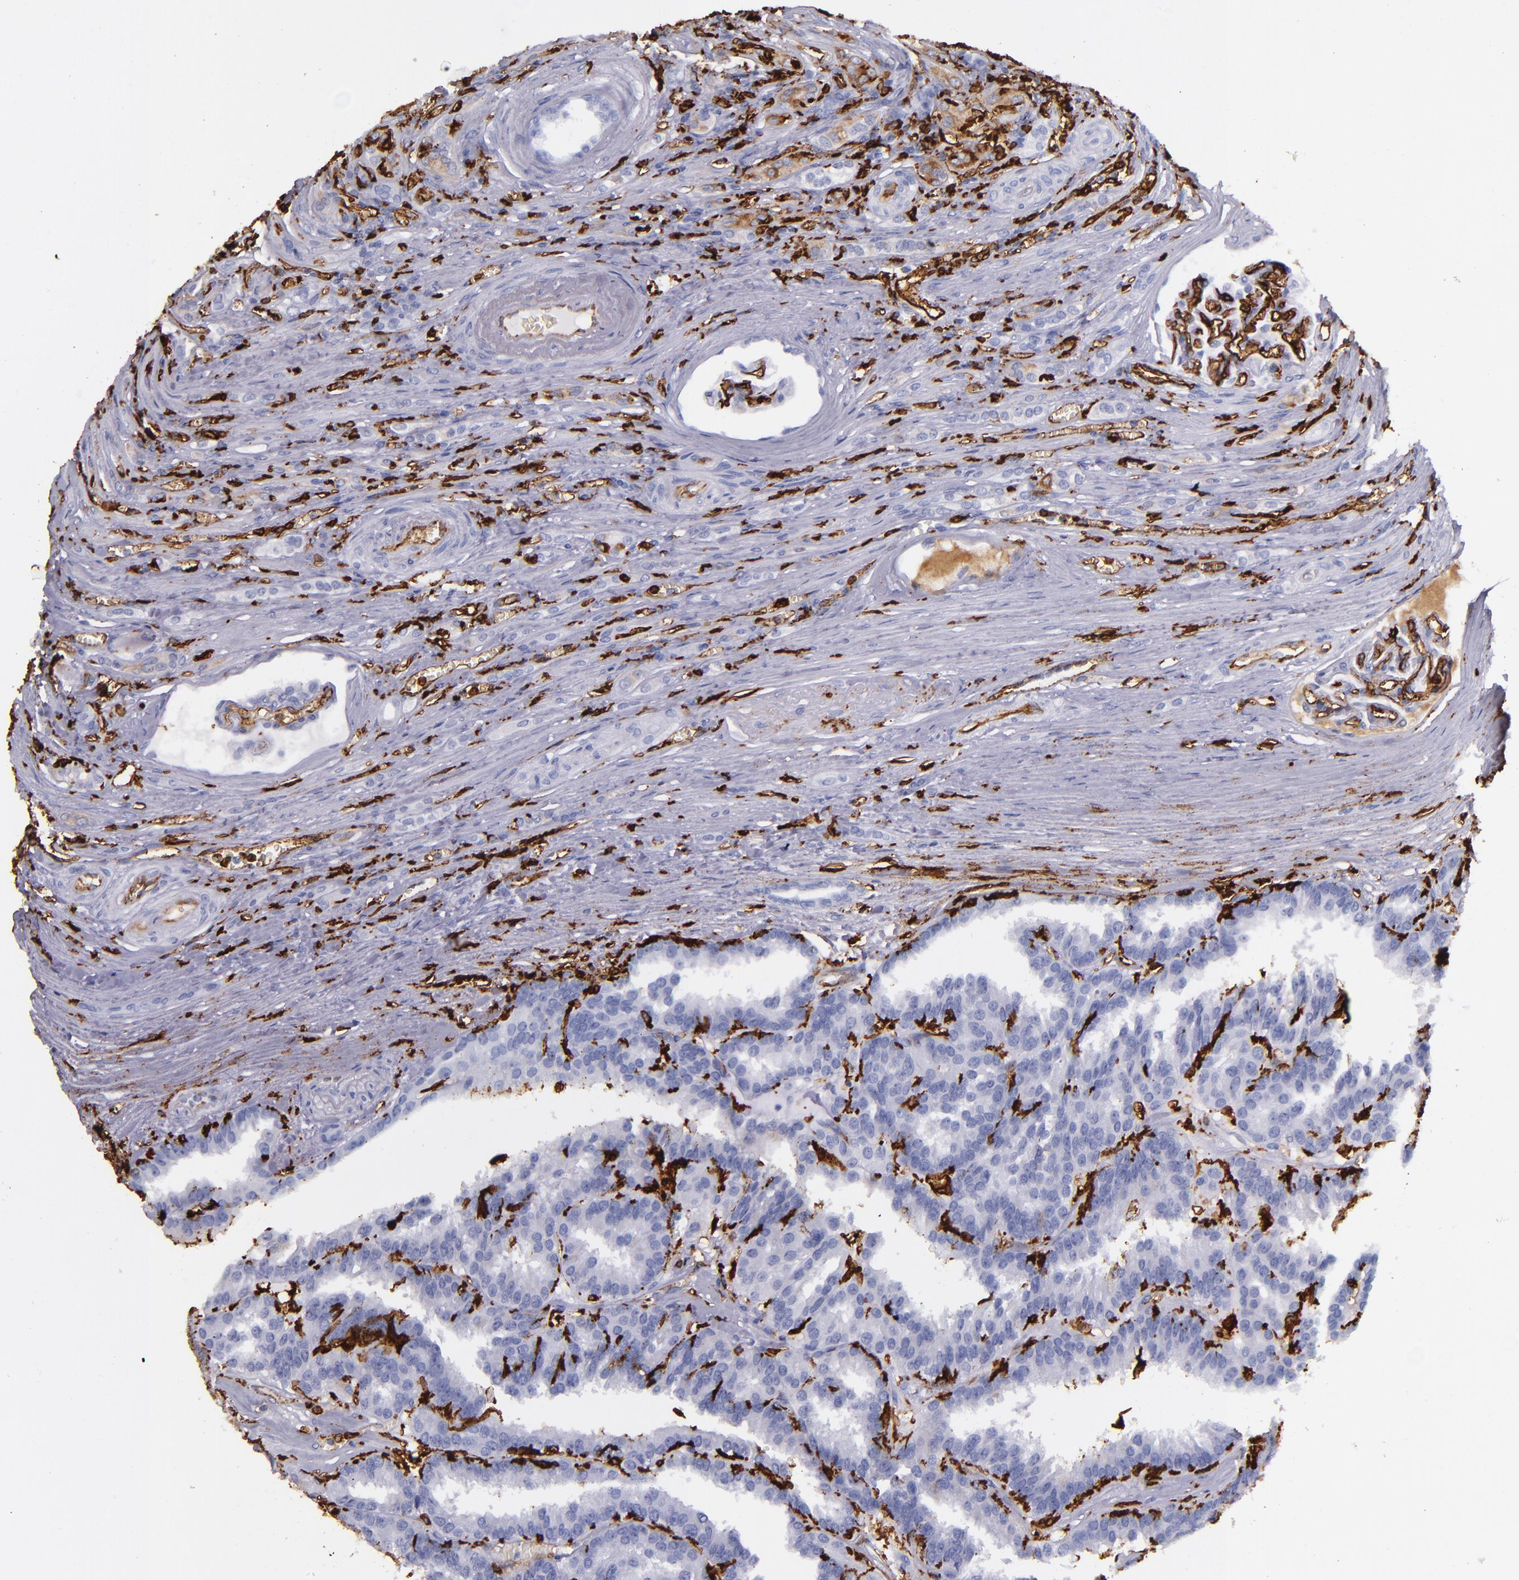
{"staining": {"intensity": "weak", "quantity": "<25%", "location": "cytoplasmic/membranous"}, "tissue": "renal cancer", "cell_type": "Tumor cells", "image_type": "cancer", "snomed": [{"axis": "morphology", "description": "Adenocarcinoma, NOS"}, {"axis": "topography", "description": "Kidney"}], "caption": "Tumor cells show no significant protein expression in renal adenocarcinoma.", "gene": "HLA-DRA", "patient": {"sex": "male", "age": 46}}